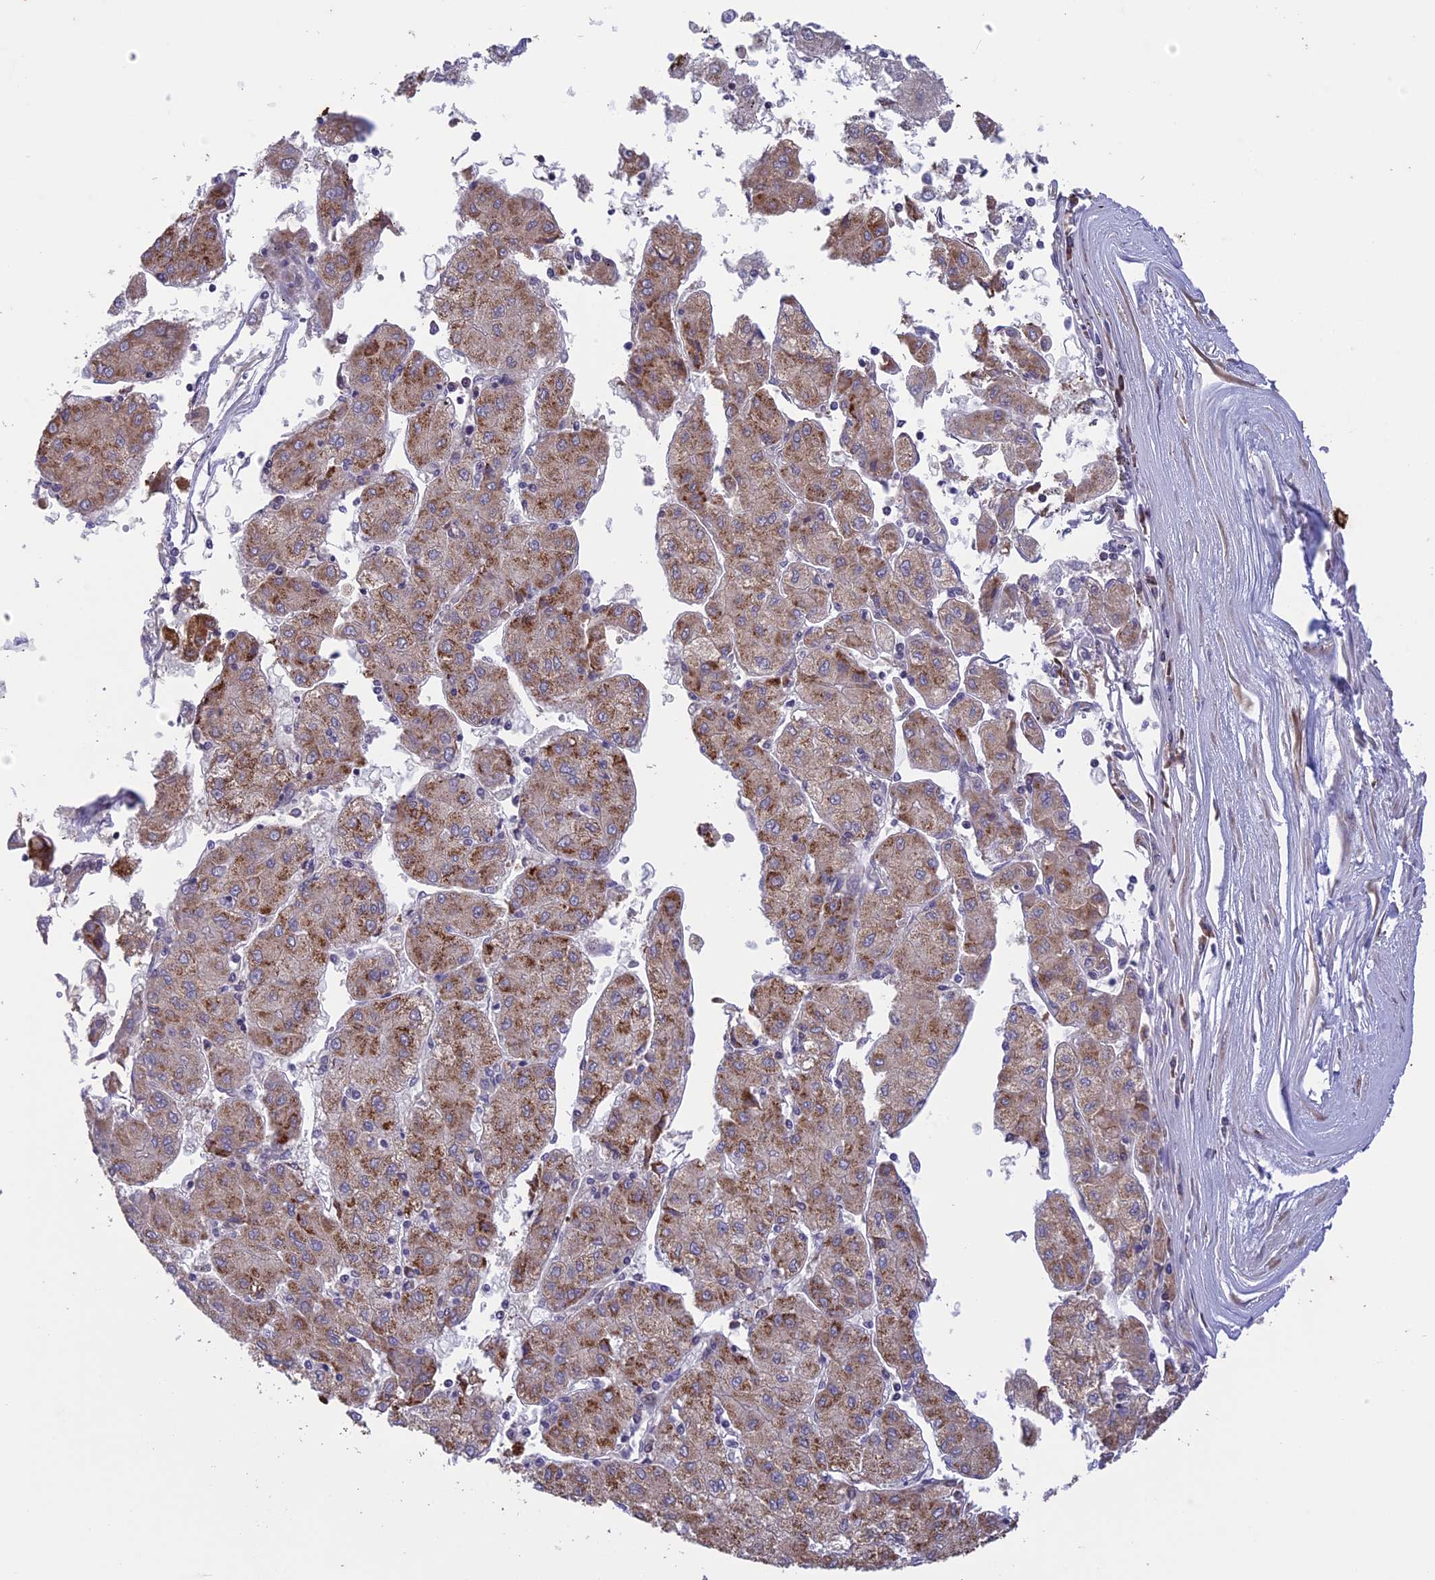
{"staining": {"intensity": "moderate", "quantity": ">75%", "location": "cytoplasmic/membranous"}, "tissue": "liver cancer", "cell_type": "Tumor cells", "image_type": "cancer", "snomed": [{"axis": "morphology", "description": "Carcinoma, Hepatocellular, NOS"}, {"axis": "topography", "description": "Liver"}], "caption": "Approximately >75% of tumor cells in hepatocellular carcinoma (liver) reveal moderate cytoplasmic/membranous protein positivity as visualized by brown immunohistochemical staining.", "gene": "DMRTA2", "patient": {"sex": "male", "age": 72}}